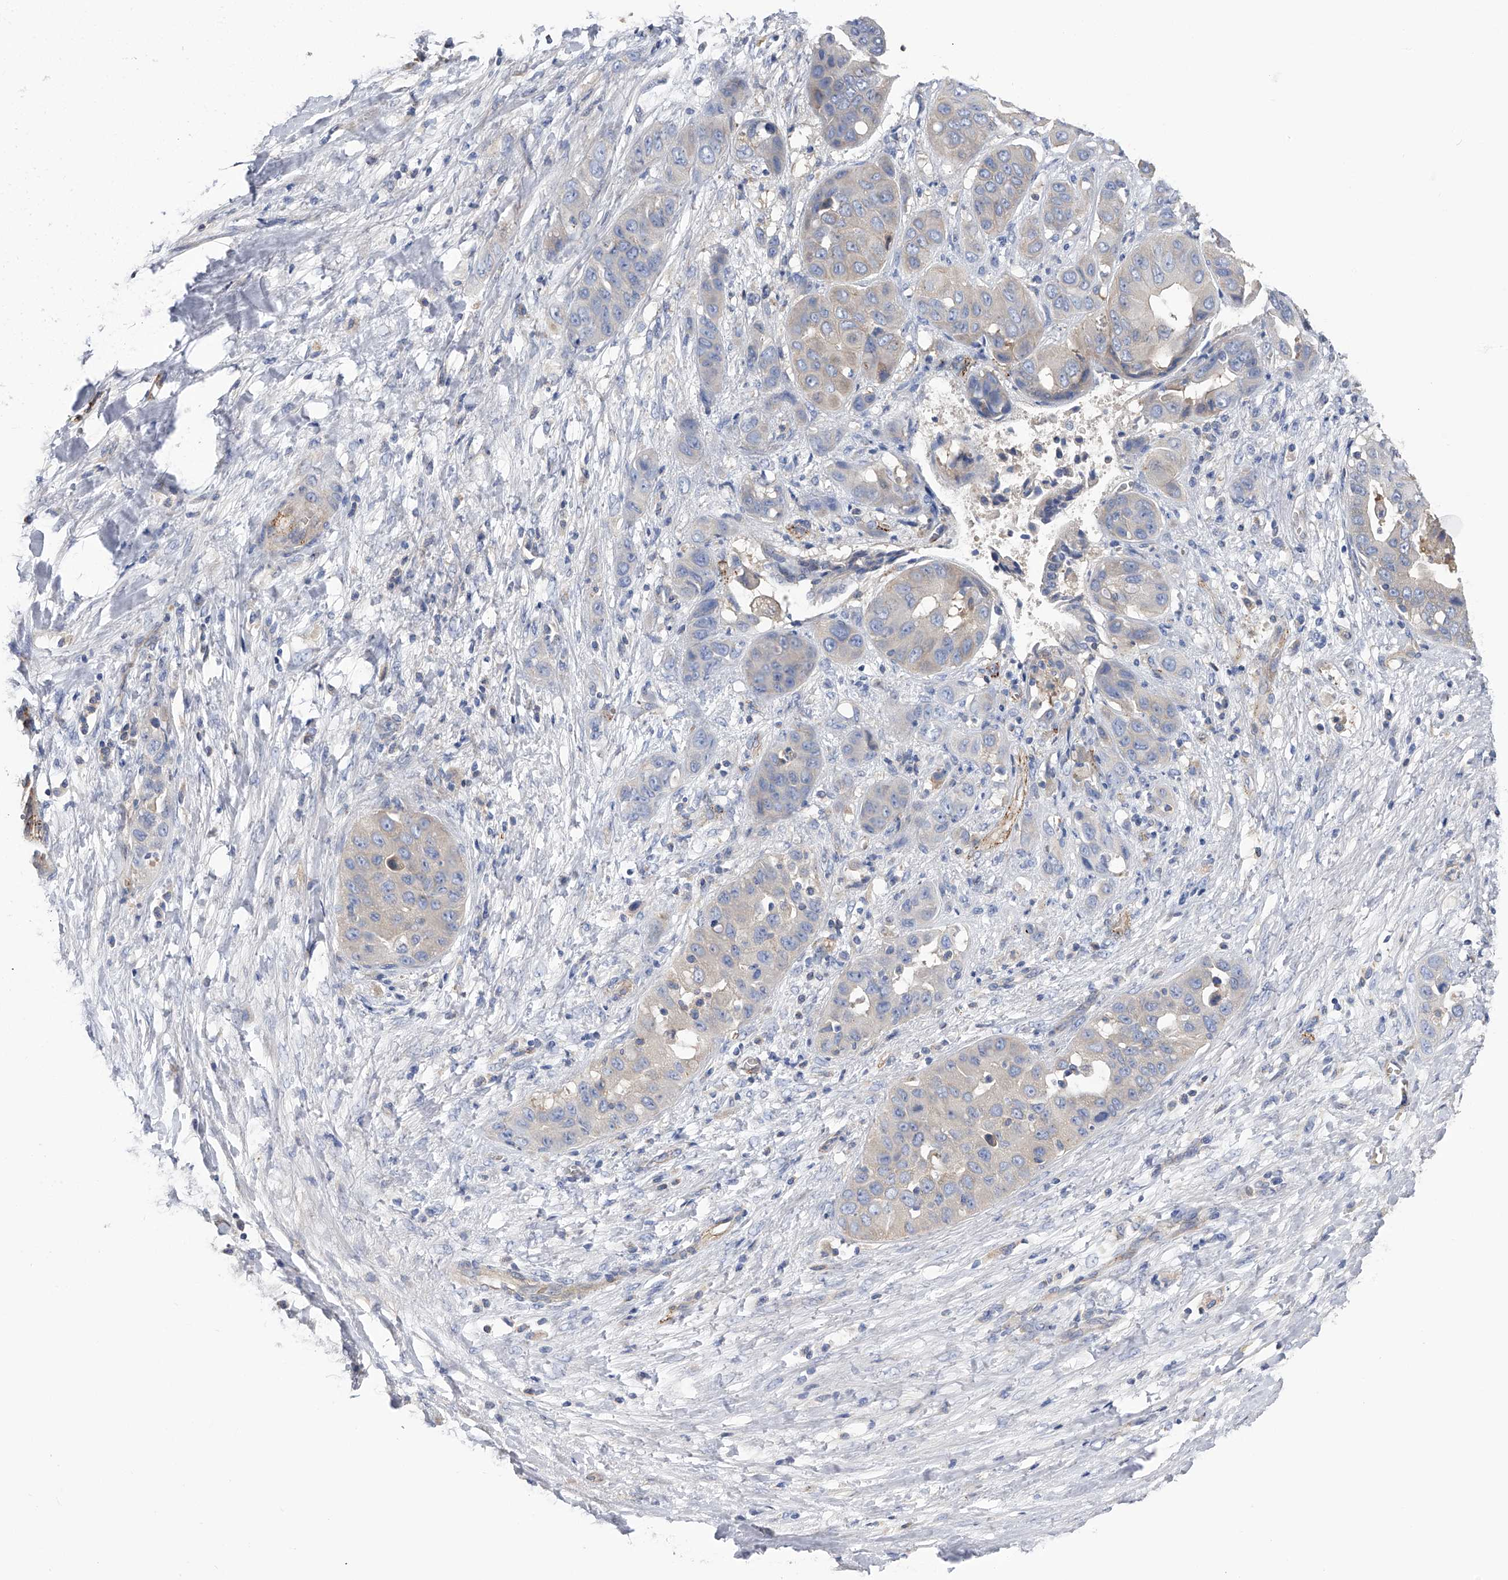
{"staining": {"intensity": "negative", "quantity": "none", "location": "none"}, "tissue": "liver cancer", "cell_type": "Tumor cells", "image_type": "cancer", "snomed": [{"axis": "morphology", "description": "Cholangiocarcinoma"}, {"axis": "topography", "description": "Liver"}], "caption": "Immunohistochemistry (IHC) micrograph of neoplastic tissue: human liver cholangiocarcinoma stained with DAB displays no significant protein staining in tumor cells. (DAB (3,3'-diaminobenzidine) IHC, high magnification).", "gene": "RWDD2A", "patient": {"sex": "female", "age": 52}}